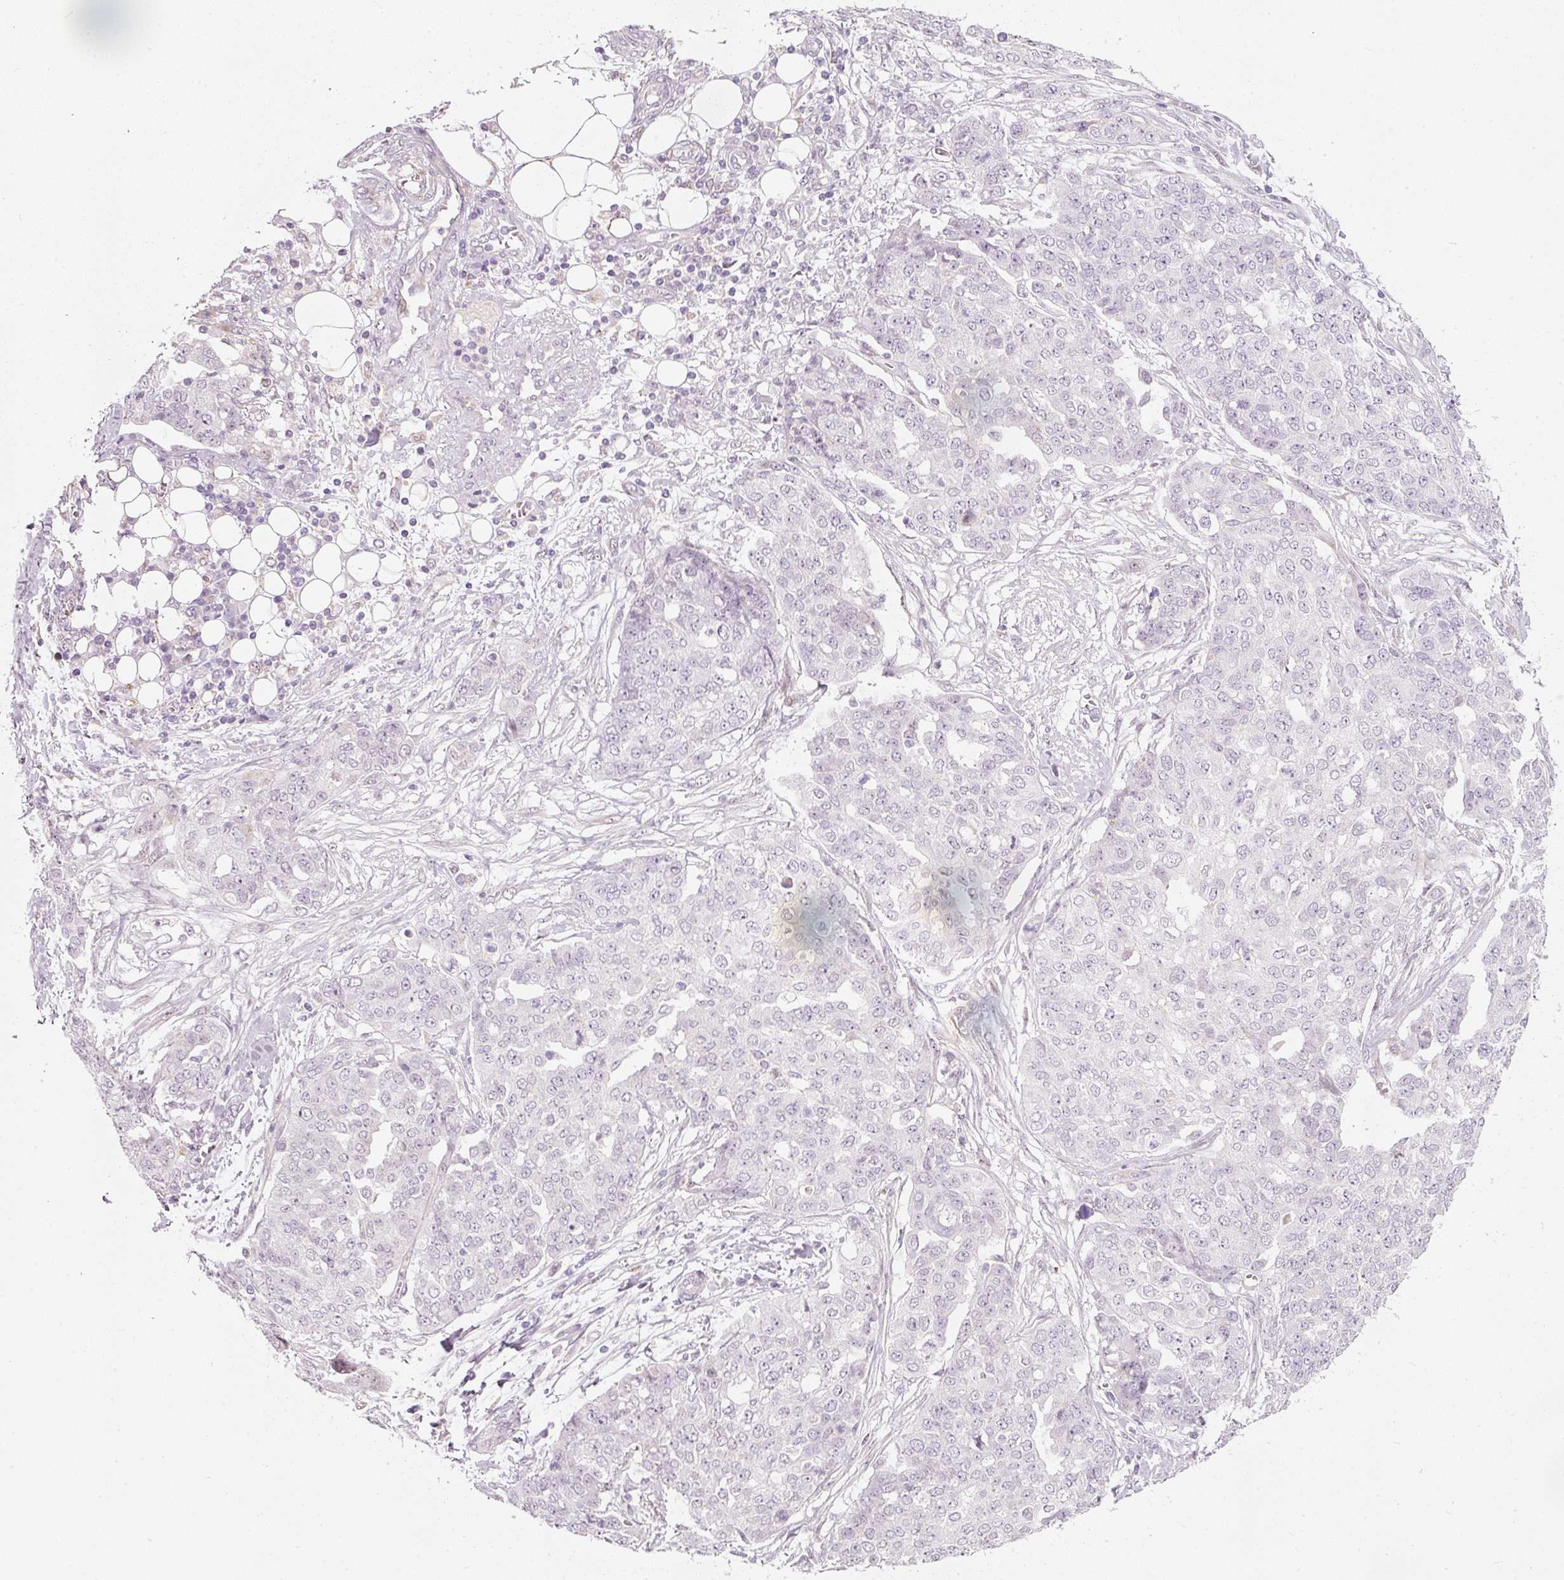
{"staining": {"intensity": "negative", "quantity": "none", "location": "none"}, "tissue": "ovarian cancer", "cell_type": "Tumor cells", "image_type": "cancer", "snomed": [{"axis": "morphology", "description": "Cystadenocarcinoma, serous, NOS"}, {"axis": "topography", "description": "Soft tissue"}, {"axis": "topography", "description": "Ovary"}], "caption": "Ovarian cancer (serous cystadenocarcinoma) stained for a protein using immunohistochemistry (IHC) exhibits no staining tumor cells.", "gene": "RNF39", "patient": {"sex": "female", "age": 57}}